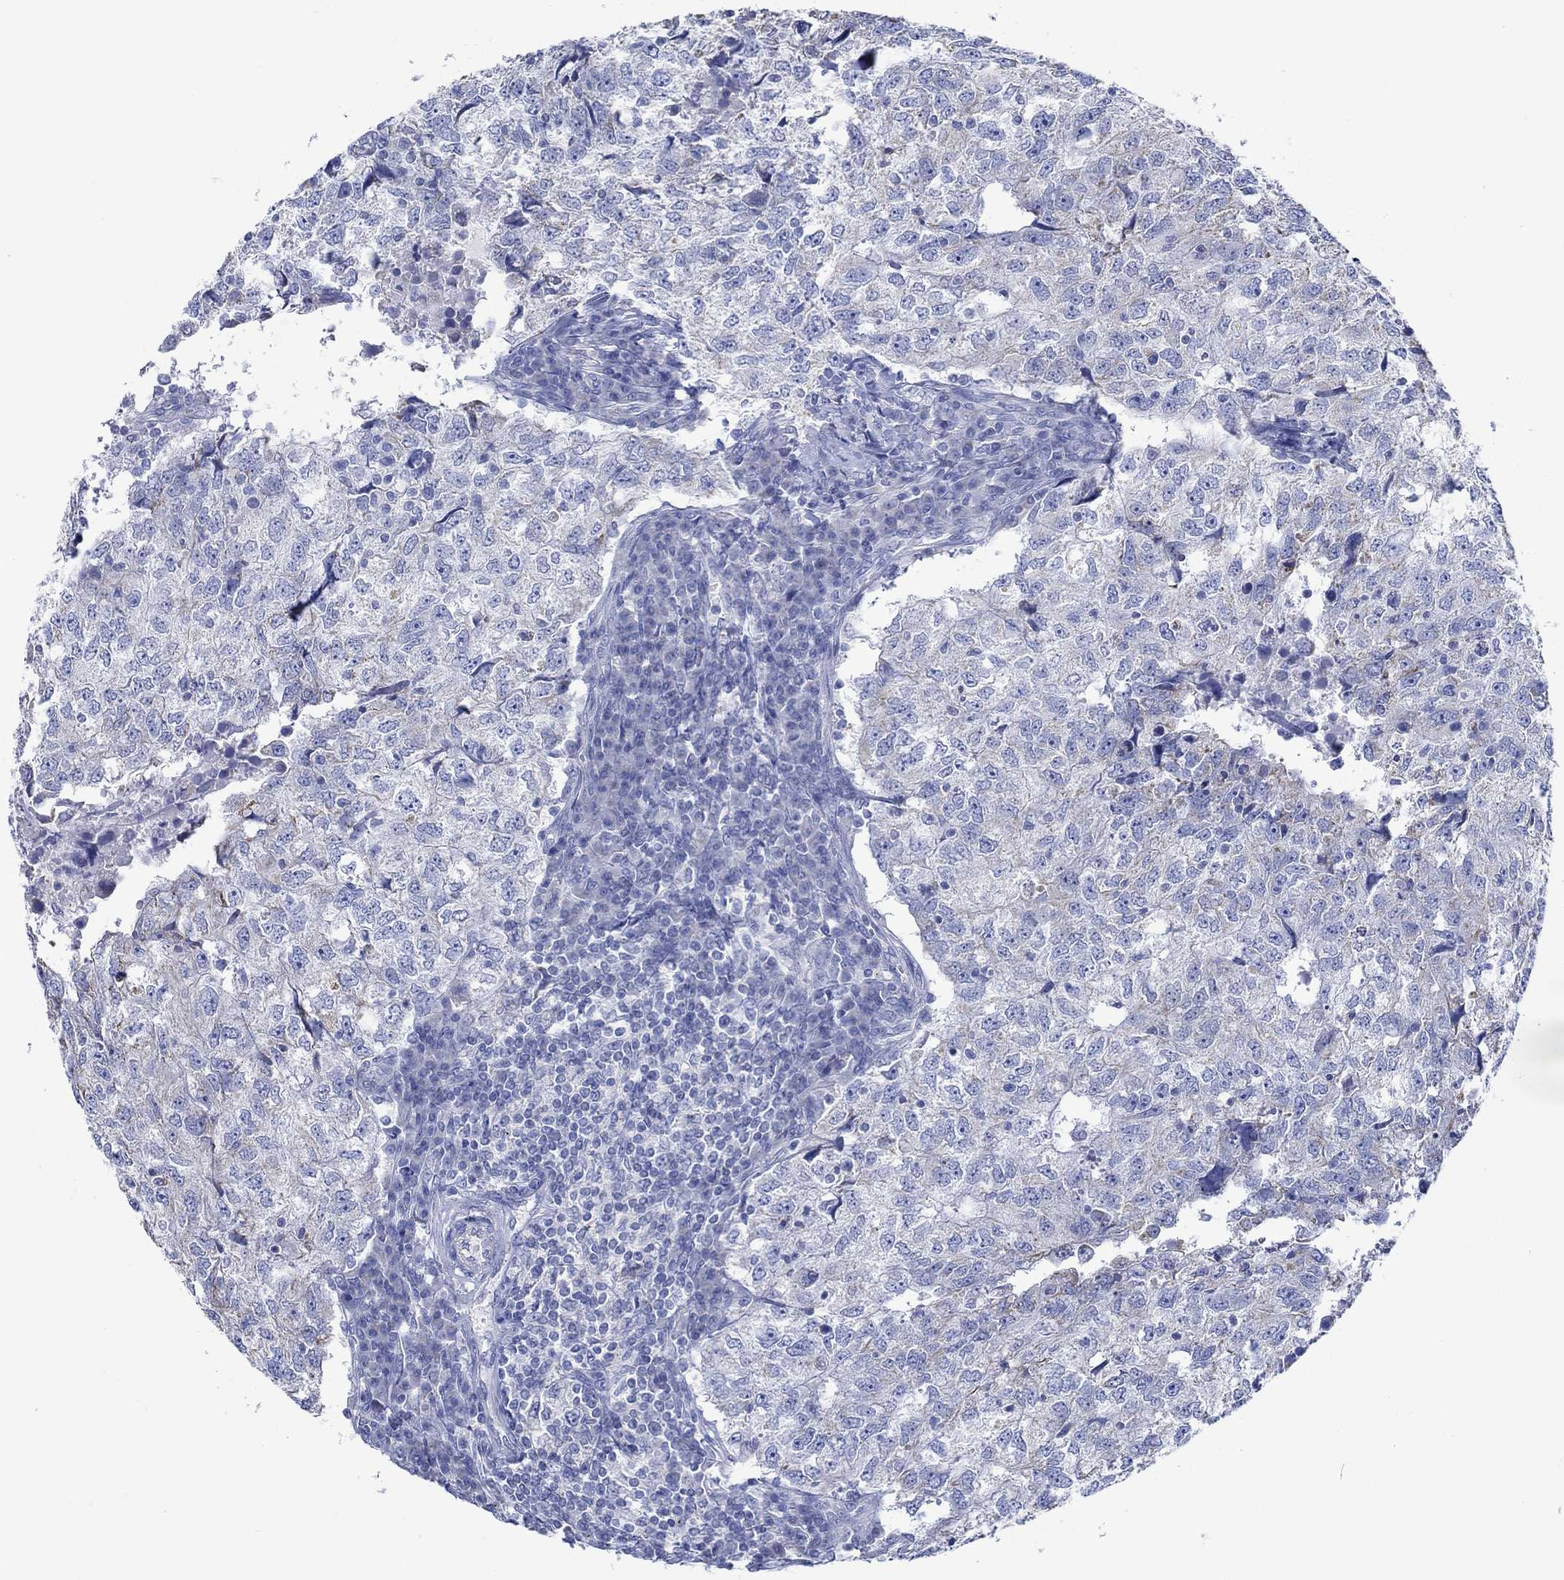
{"staining": {"intensity": "negative", "quantity": "none", "location": "none"}, "tissue": "breast cancer", "cell_type": "Tumor cells", "image_type": "cancer", "snomed": [{"axis": "morphology", "description": "Duct carcinoma"}, {"axis": "topography", "description": "Breast"}], "caption": "High power microscopy histopathology image of an immunohistochemistry histopathology image of invasive ductal carcinoma (breast), revealing no significant staining in tumor cells.", "gene": "CPLX2", "patient": {"sex": "female", "age": 30}}